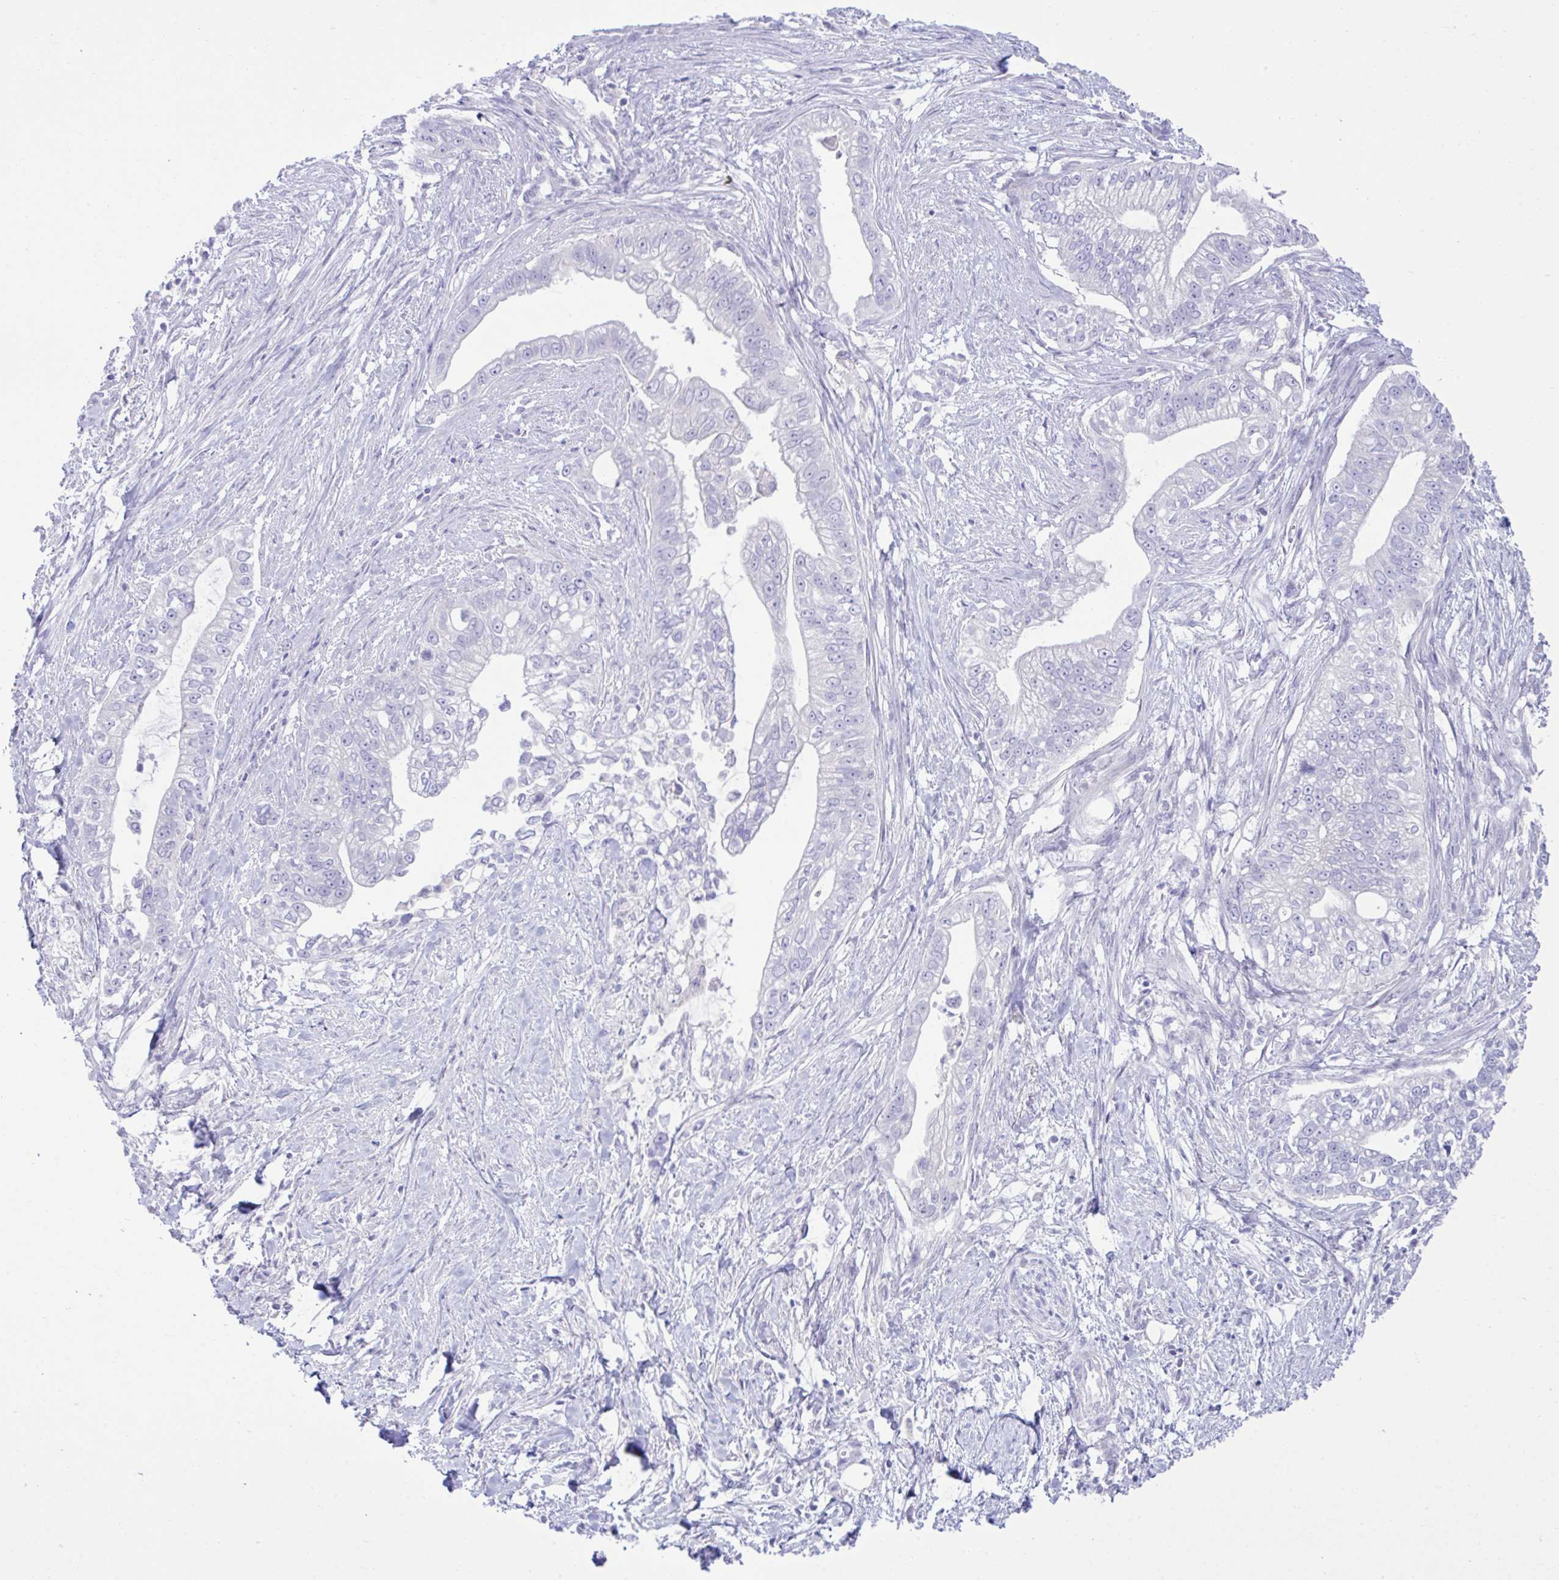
{"staining": {"intensity": "negative", "quantity": "none", "location": "none"}, "tissue": "pancreatic cancer", "cell_type": "Tumor cells", "image_type": "cancer", "snomed": [{"axis": "morphology", "description": "Adenocarcinoma, NOS"}, {"axis": "topography", "description": "Pancreas"}], "caption": "This is a histopathology image of IHC staining of pancreatic cancer, which shows no positivity in tumor cells.", "gene": "PLEKHH1", "patient": {"sex": "male", "age": 70}}